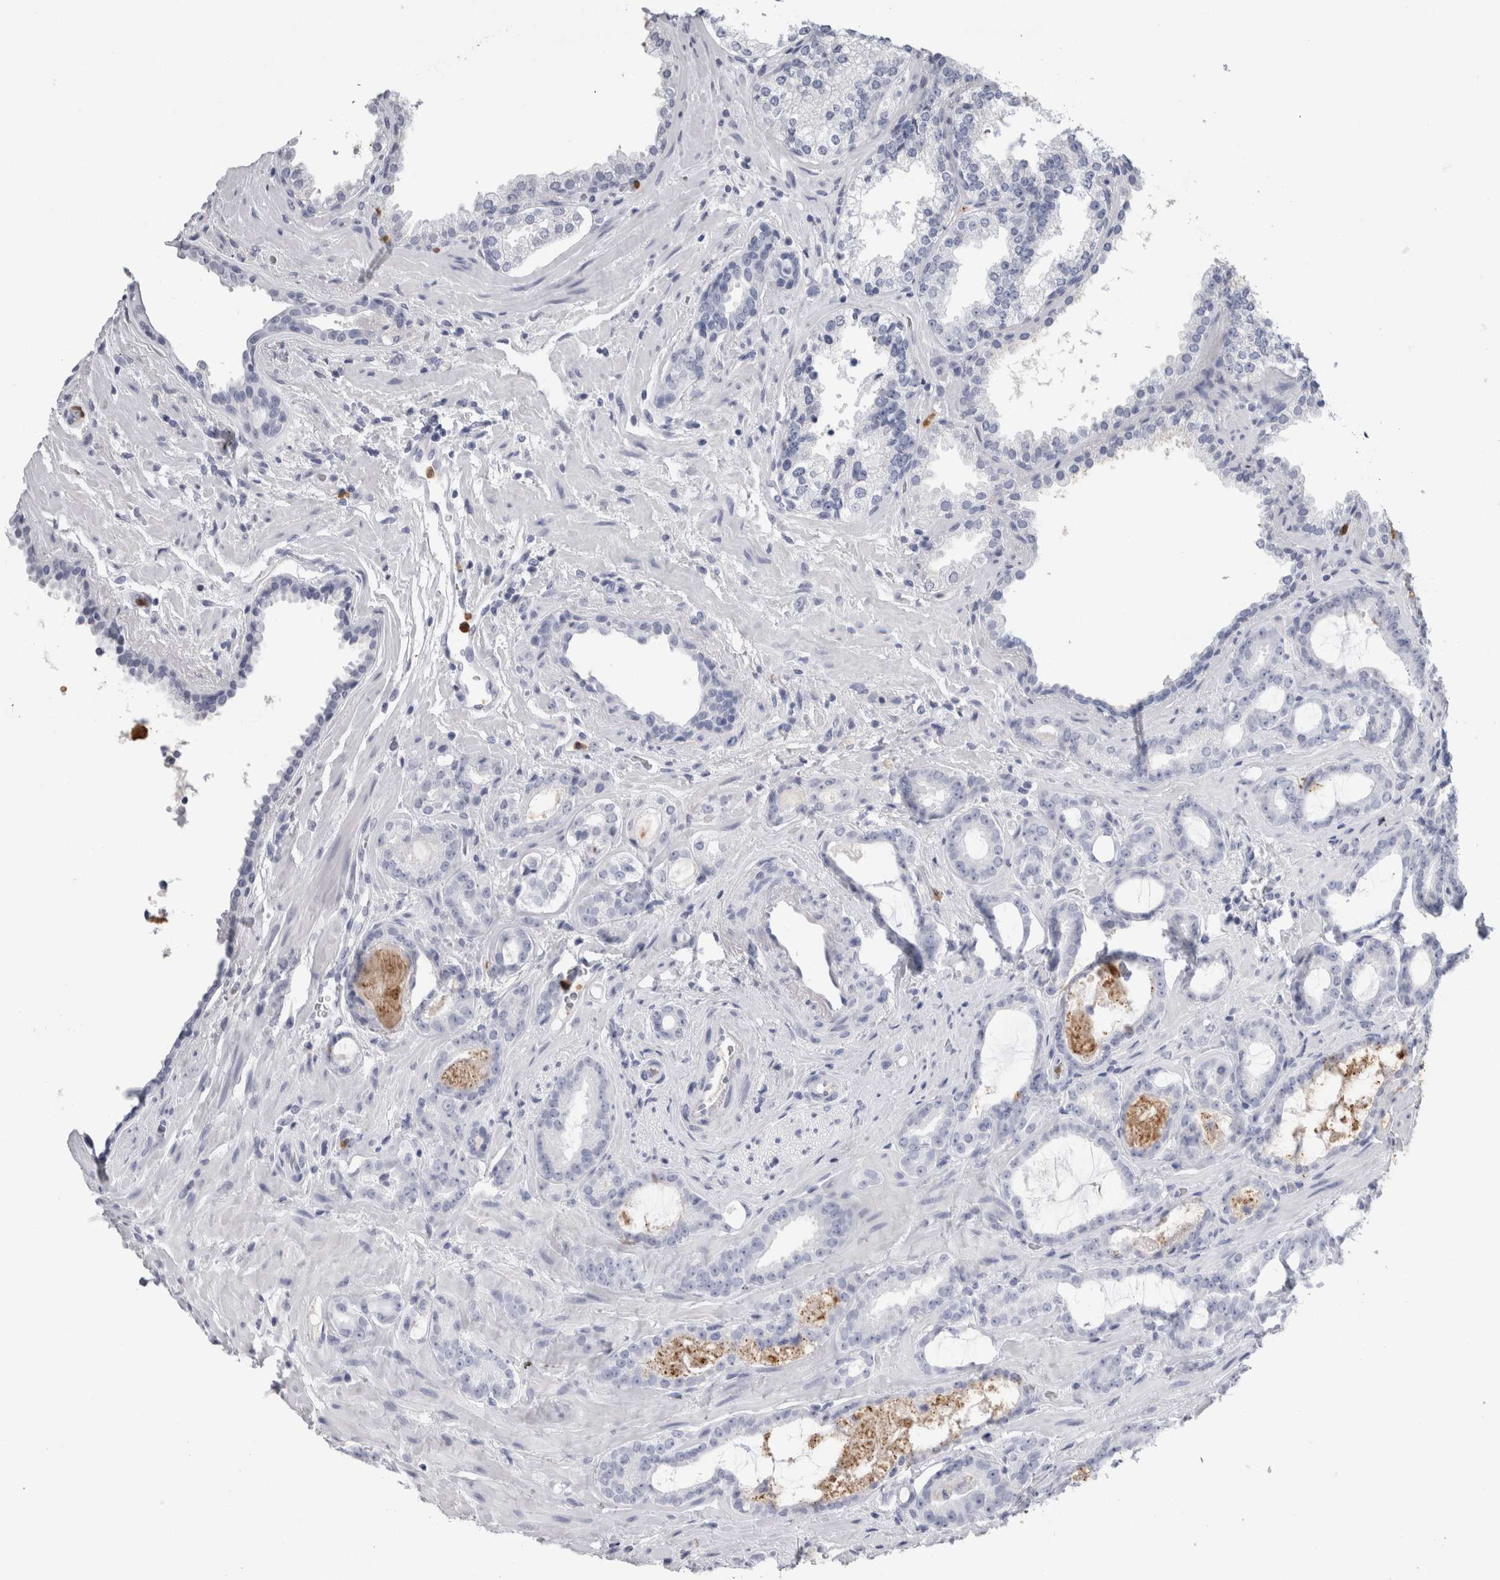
{"staining": {"intensity": "negative", "quantity": "none", "location": "none"}, "tissue": "prostate cancer", "cell_type": "Tumor cells", "image_type": "cancer", "snomed": [{"axis": "morphology", "description": "Adenocarcinoma, Low grade"}, {"axis": "topography", "description": "Prostate"}], "caption": "Tumor cells show no significant protein staining in prostate cancer (adenocarcinoma (low-grade)).", "gene": "S100A12", "patient": {"sex": "male", "age": 60}}